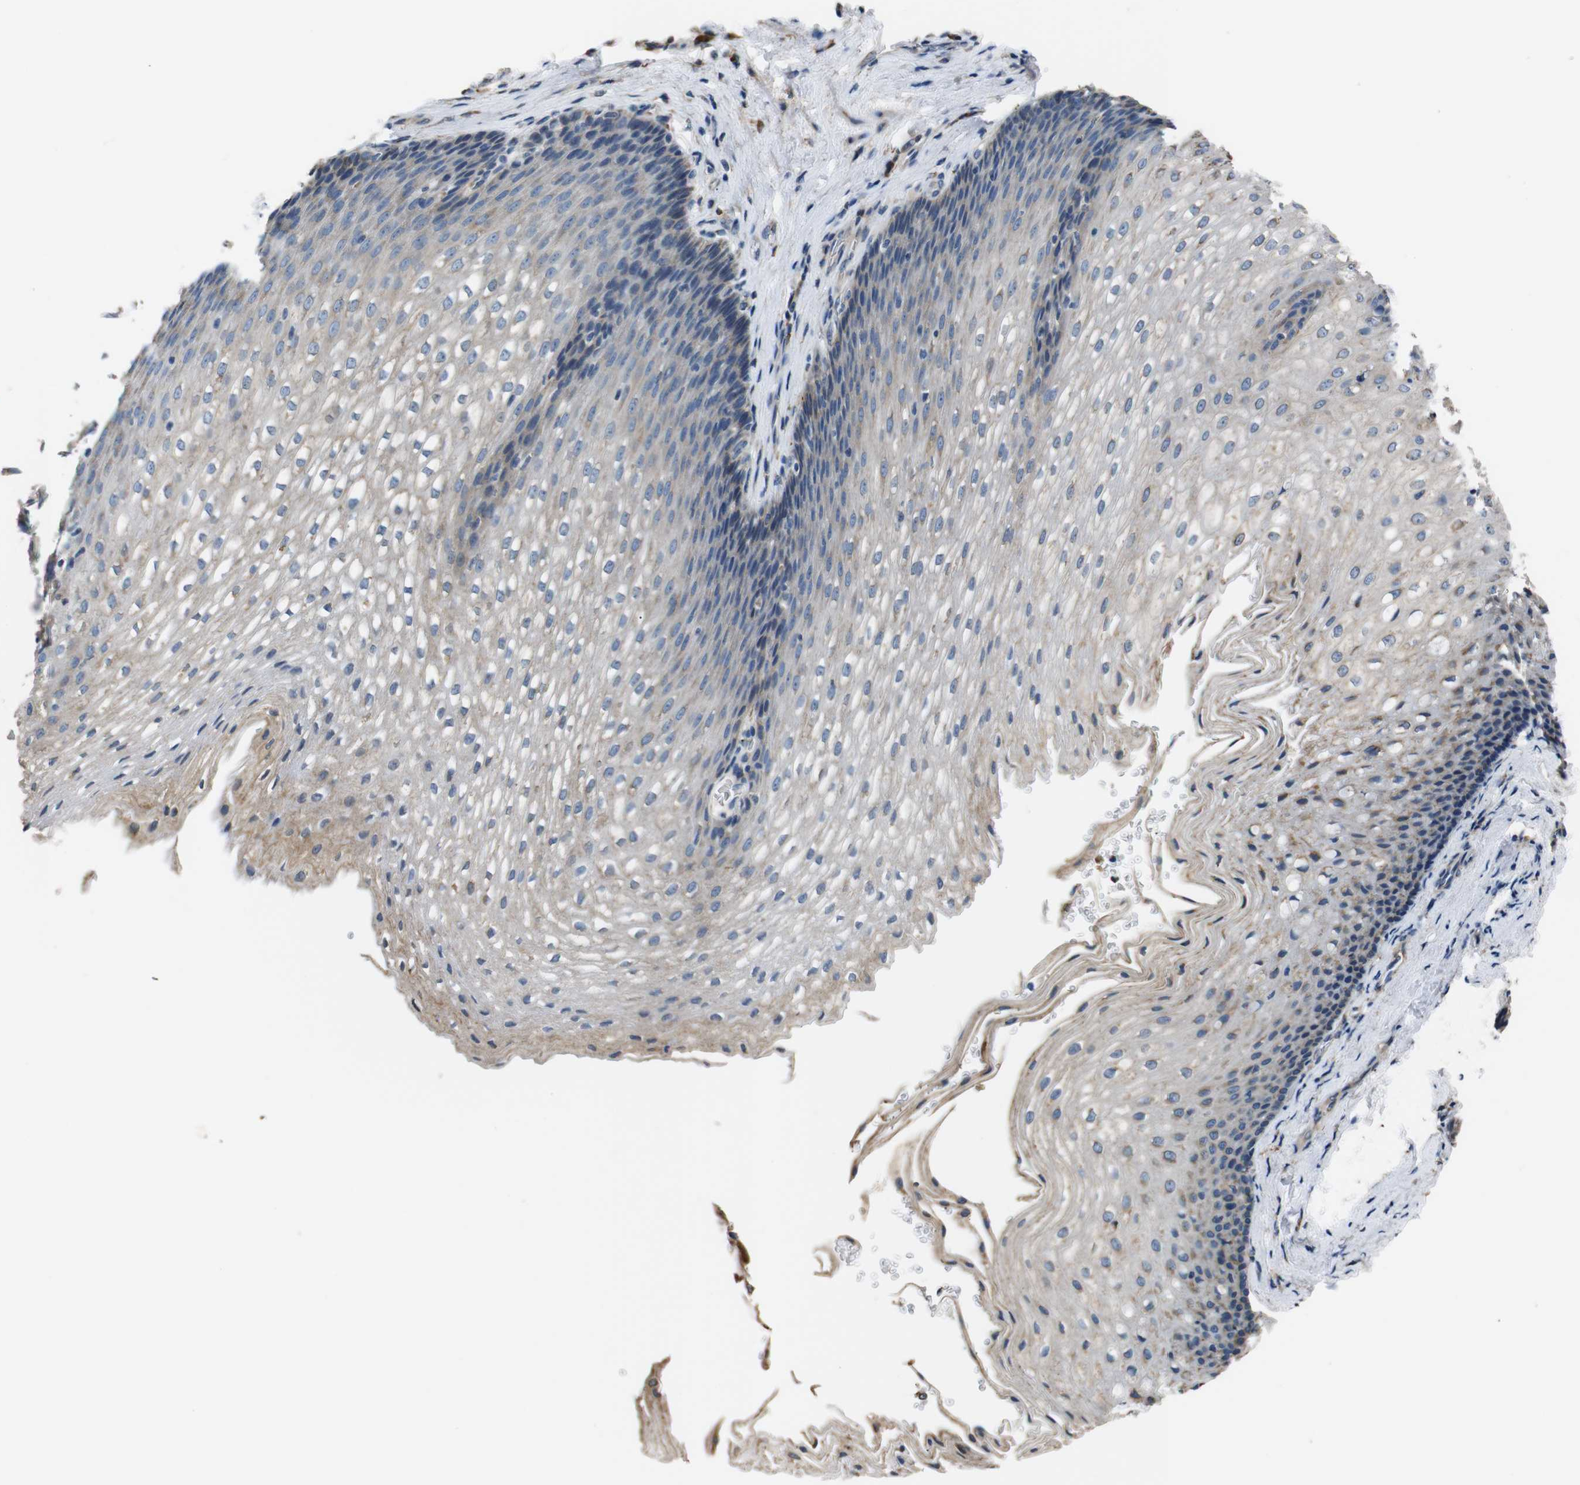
{"staining": {"intensity": "weak", "quantity": "25%-75%", "location": "cytoplasmic/membranous"}, "tissue": "esophagus", "cell_type": "Squamous epithelial cells", "image_type": "normal", "snomed": [{"axis": "morphology", "description": "Normal tissue, NOS"}, {"axis": "topography", "description": "Esophagus"}], "caption": "DAB (3,3'-diaminobenzidine) immunohistochemical staining of benign esophagus displays weak cytoplasmic/membranous protein positivity in approximately 25%-75% of squamous epithelial cells.", "gene": "TMED2", "patient": {"sex": "male", "age": 48}}